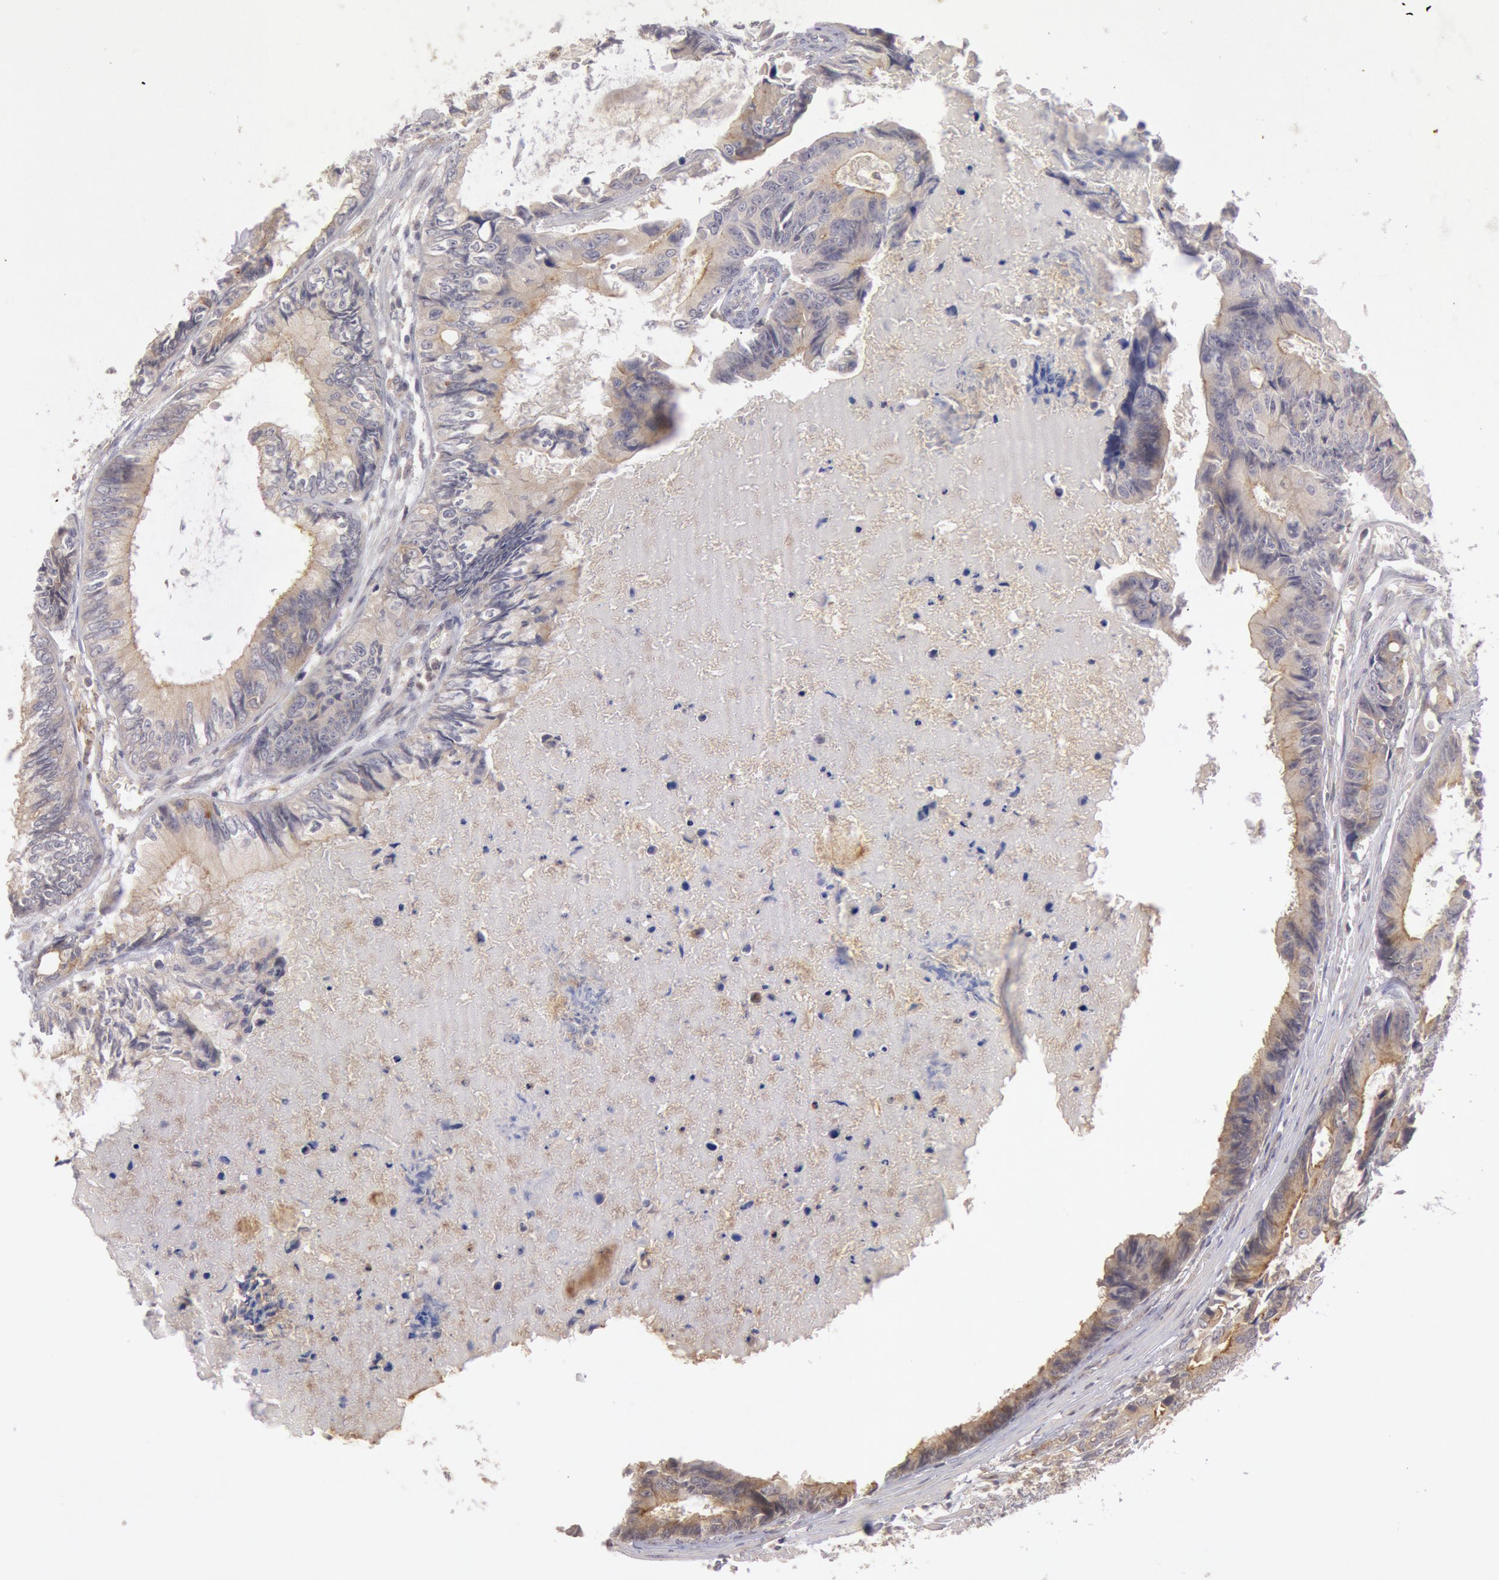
{"staining": {"intensity": "moderate", "quantity": "25%-75%", "location": "cytoplasmic/membranous"}, "tissue": "colorectal cancer", "cell_type": "Tumor cells", "image_type": "cancer", "snomed": [{"axis": "morphology", "description": "Adenocarcinoma, NOS"}, {"axis": "topography", "description": "Rectum"}], "caption": "An IHC image of neoplastic tissue is shown. Protein staining in brown shows moderate cytoplasmic/membranous positivity in adenocarcinoma (colorectal) within tumor cells.", "gene": "PLA2G6", "patient": {"sex": "female", "age": 98}}